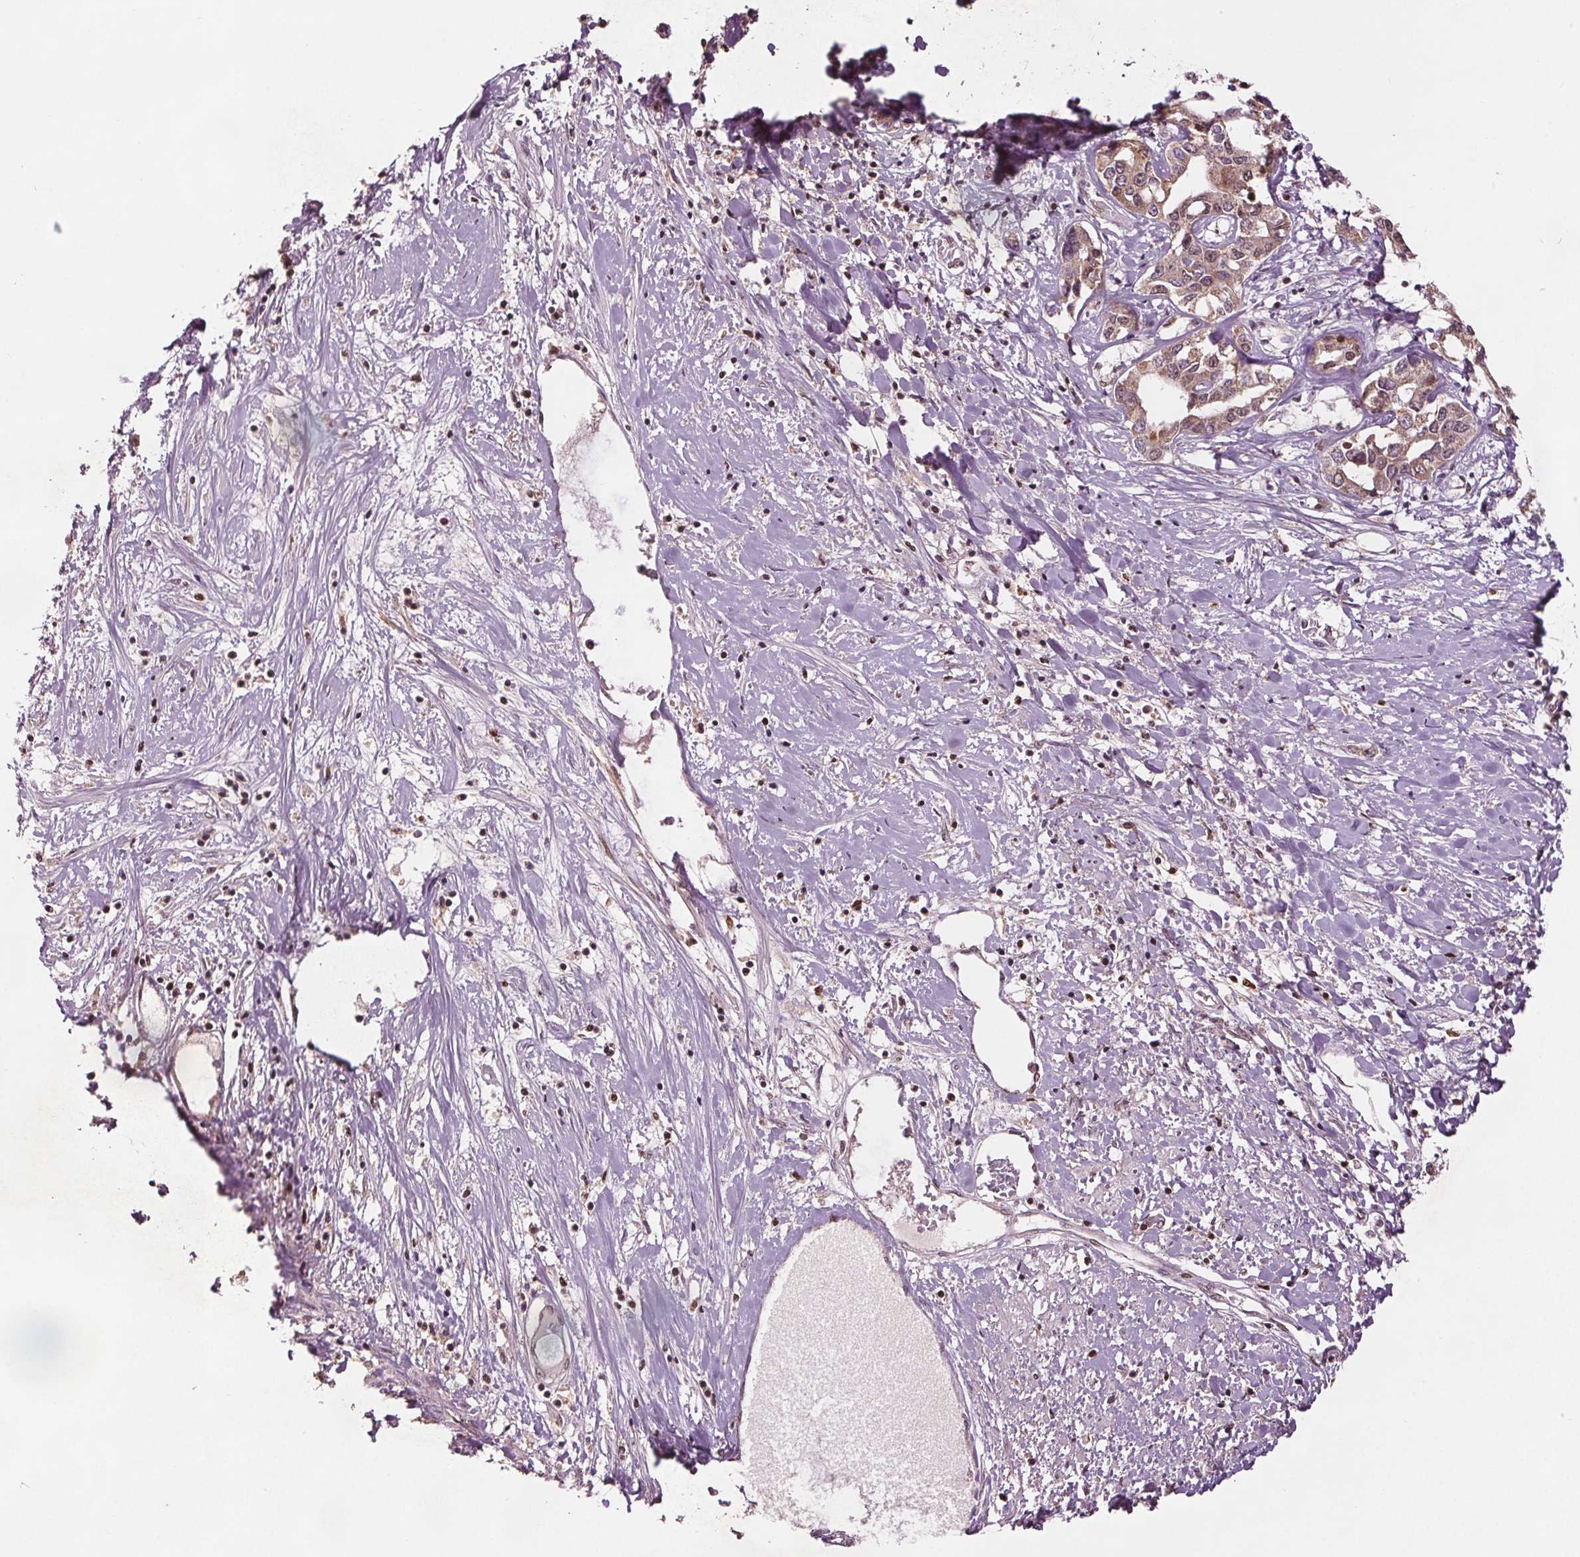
{"staining": {"intensity": "weak", "quantity": ">75%", "location": "cytoplasmic/membranous,nuclear"}, "tissue": "liver cancer", "cell_type": "Tumor cells", "image_type": "cancer", "snomed": [{"axis": "morphology", "description": "Cholangiocarcinoma"}, {"axis": "topography", "description": "Liver"}], "caption": "Immunohistochemical staining of human cholangiocarcinoma (liver) demonstrates low levels of weak cytoplasmic/membranous and nuclear protein positivity in about >75% of tumor cells.", "gene": "DDX11", "patient": {"sex": "male", "age": 59}}